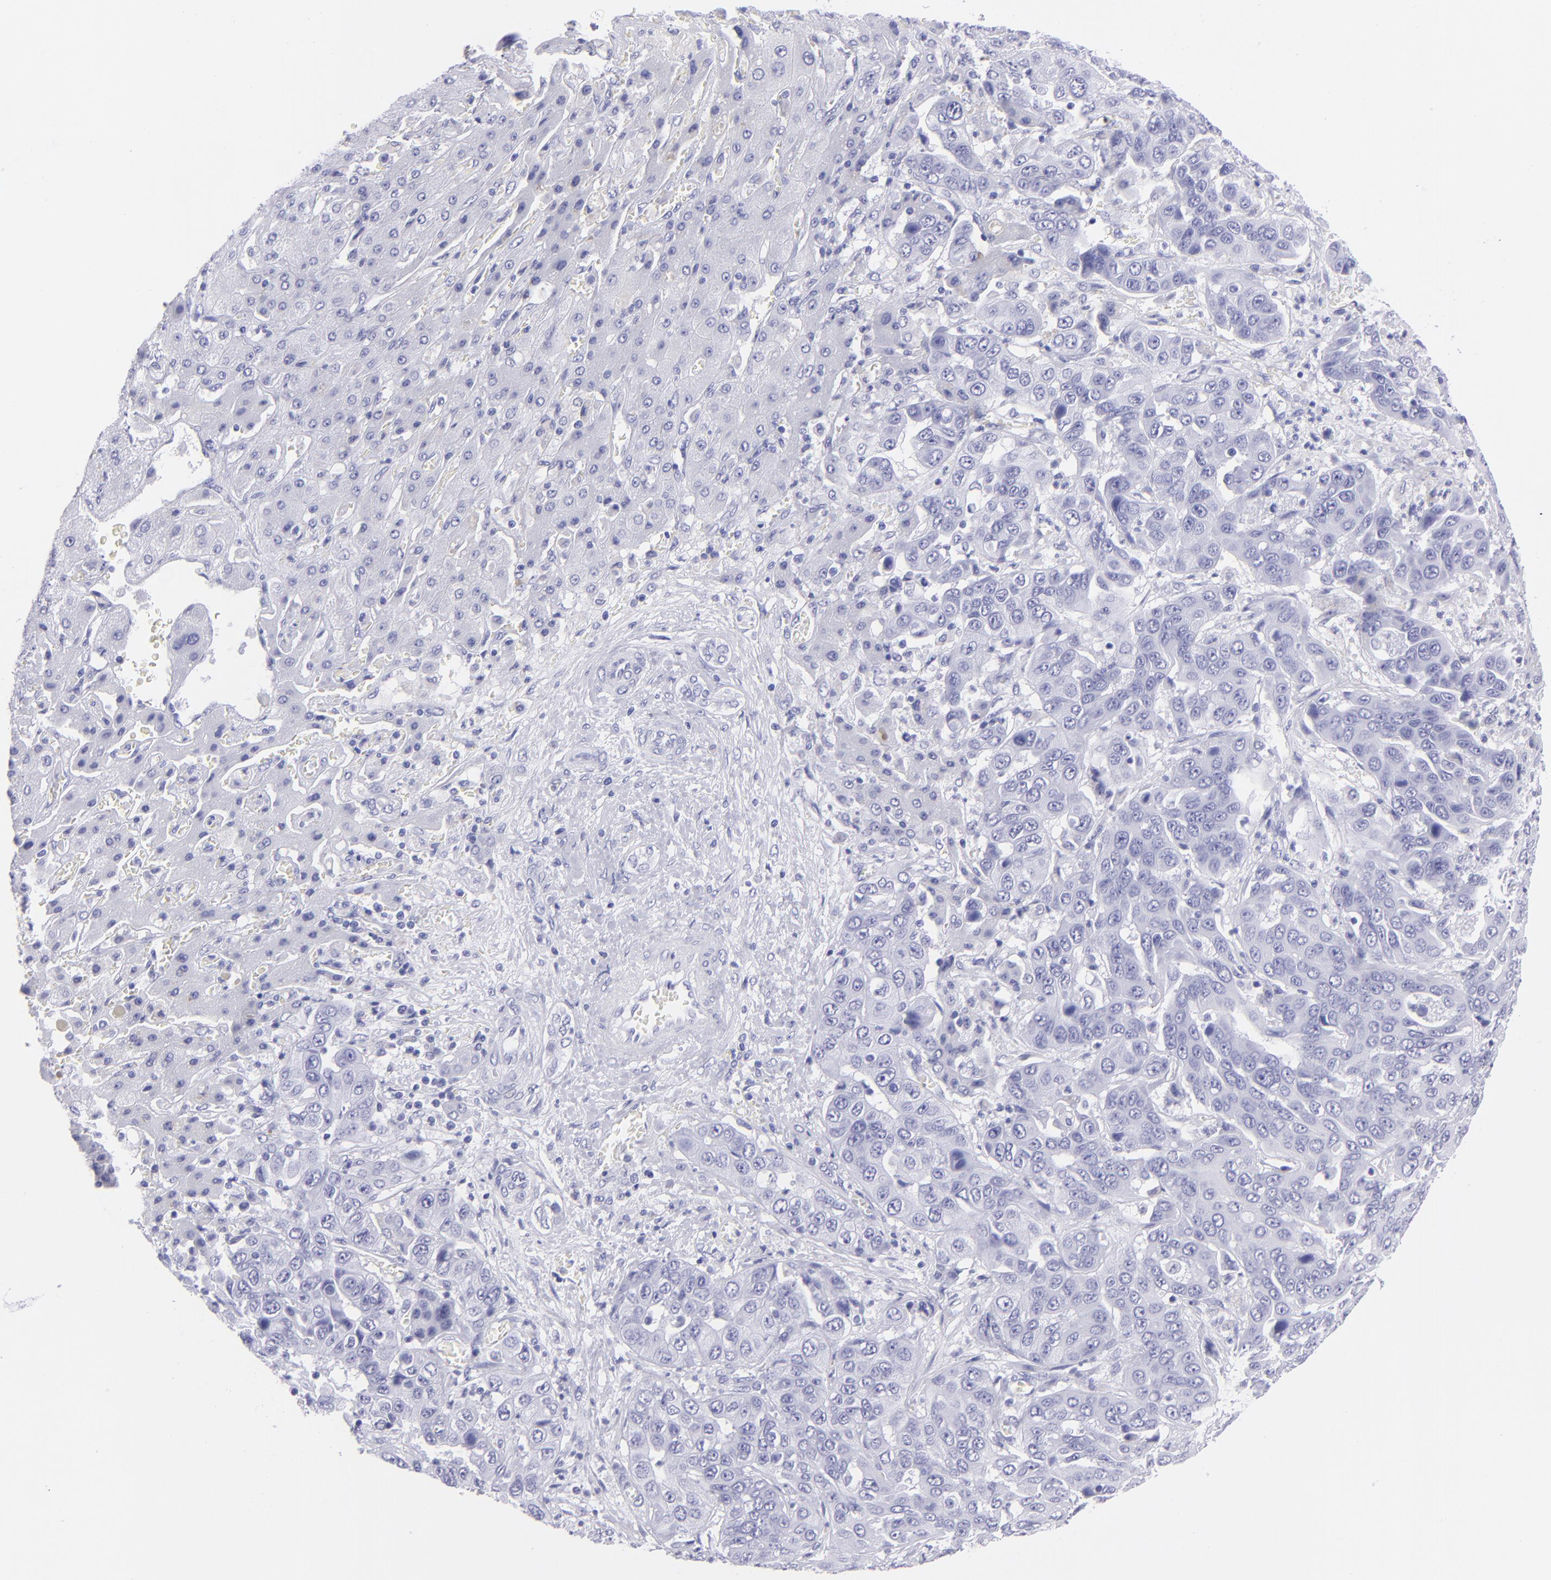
{"staining": {"intensity": "negative", "quantity": "none", "location": "none"}, "tissue": "liver cancer", "cell_type": "Tumor cells", "image_type": "cancer", "snomed": [{"axis": "morphology", "description": "Cholangiocarcinoma"}, {"axis": "topography", "description": "Liver"}], "caption": "Tumor cells are negative for protein expression in human liver cholangiocarcinoma. (DAB IHC visualized using brightfield microscopy, high magnification).", "gene": "PIP", "patient": {"sex": "female", "age": 52}}